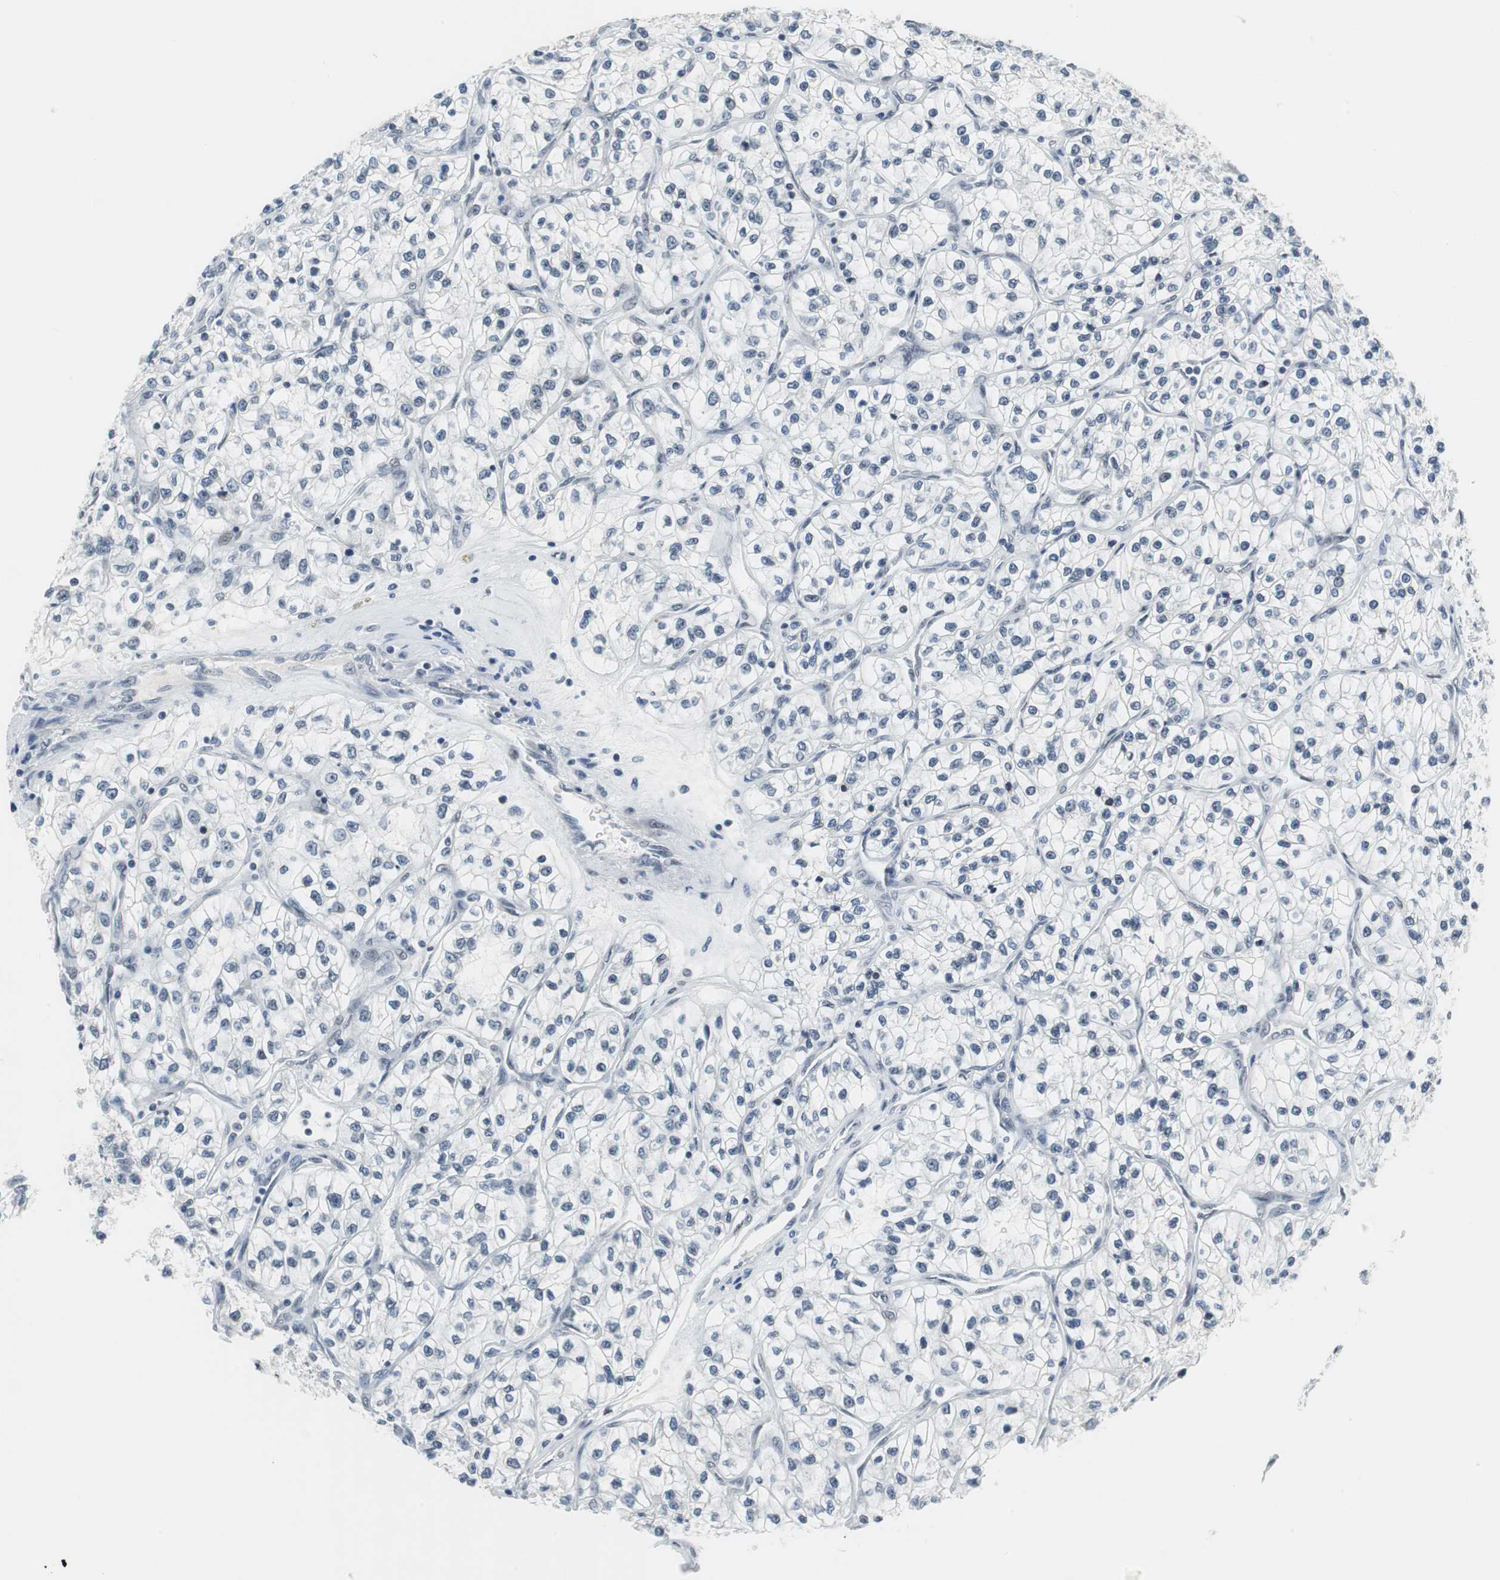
{"staining": {"intensity": "negative", "quantity": "none", "location": "none"}, "tissue": "renal cancer", "cell_type": "Tumor cells", "image_type": "cancer", "snomed": [{"axis": "morphology", "description": "Adenocarcinoma, NOS"}, {"axis": "topography", "description": "Kidney"}], "caption": "A micrograph of human renal adenocarcinoma is negative for staining in tumor cells.", "gene": "PRKDC", "patient": {"sex": "female", "age": 57}}